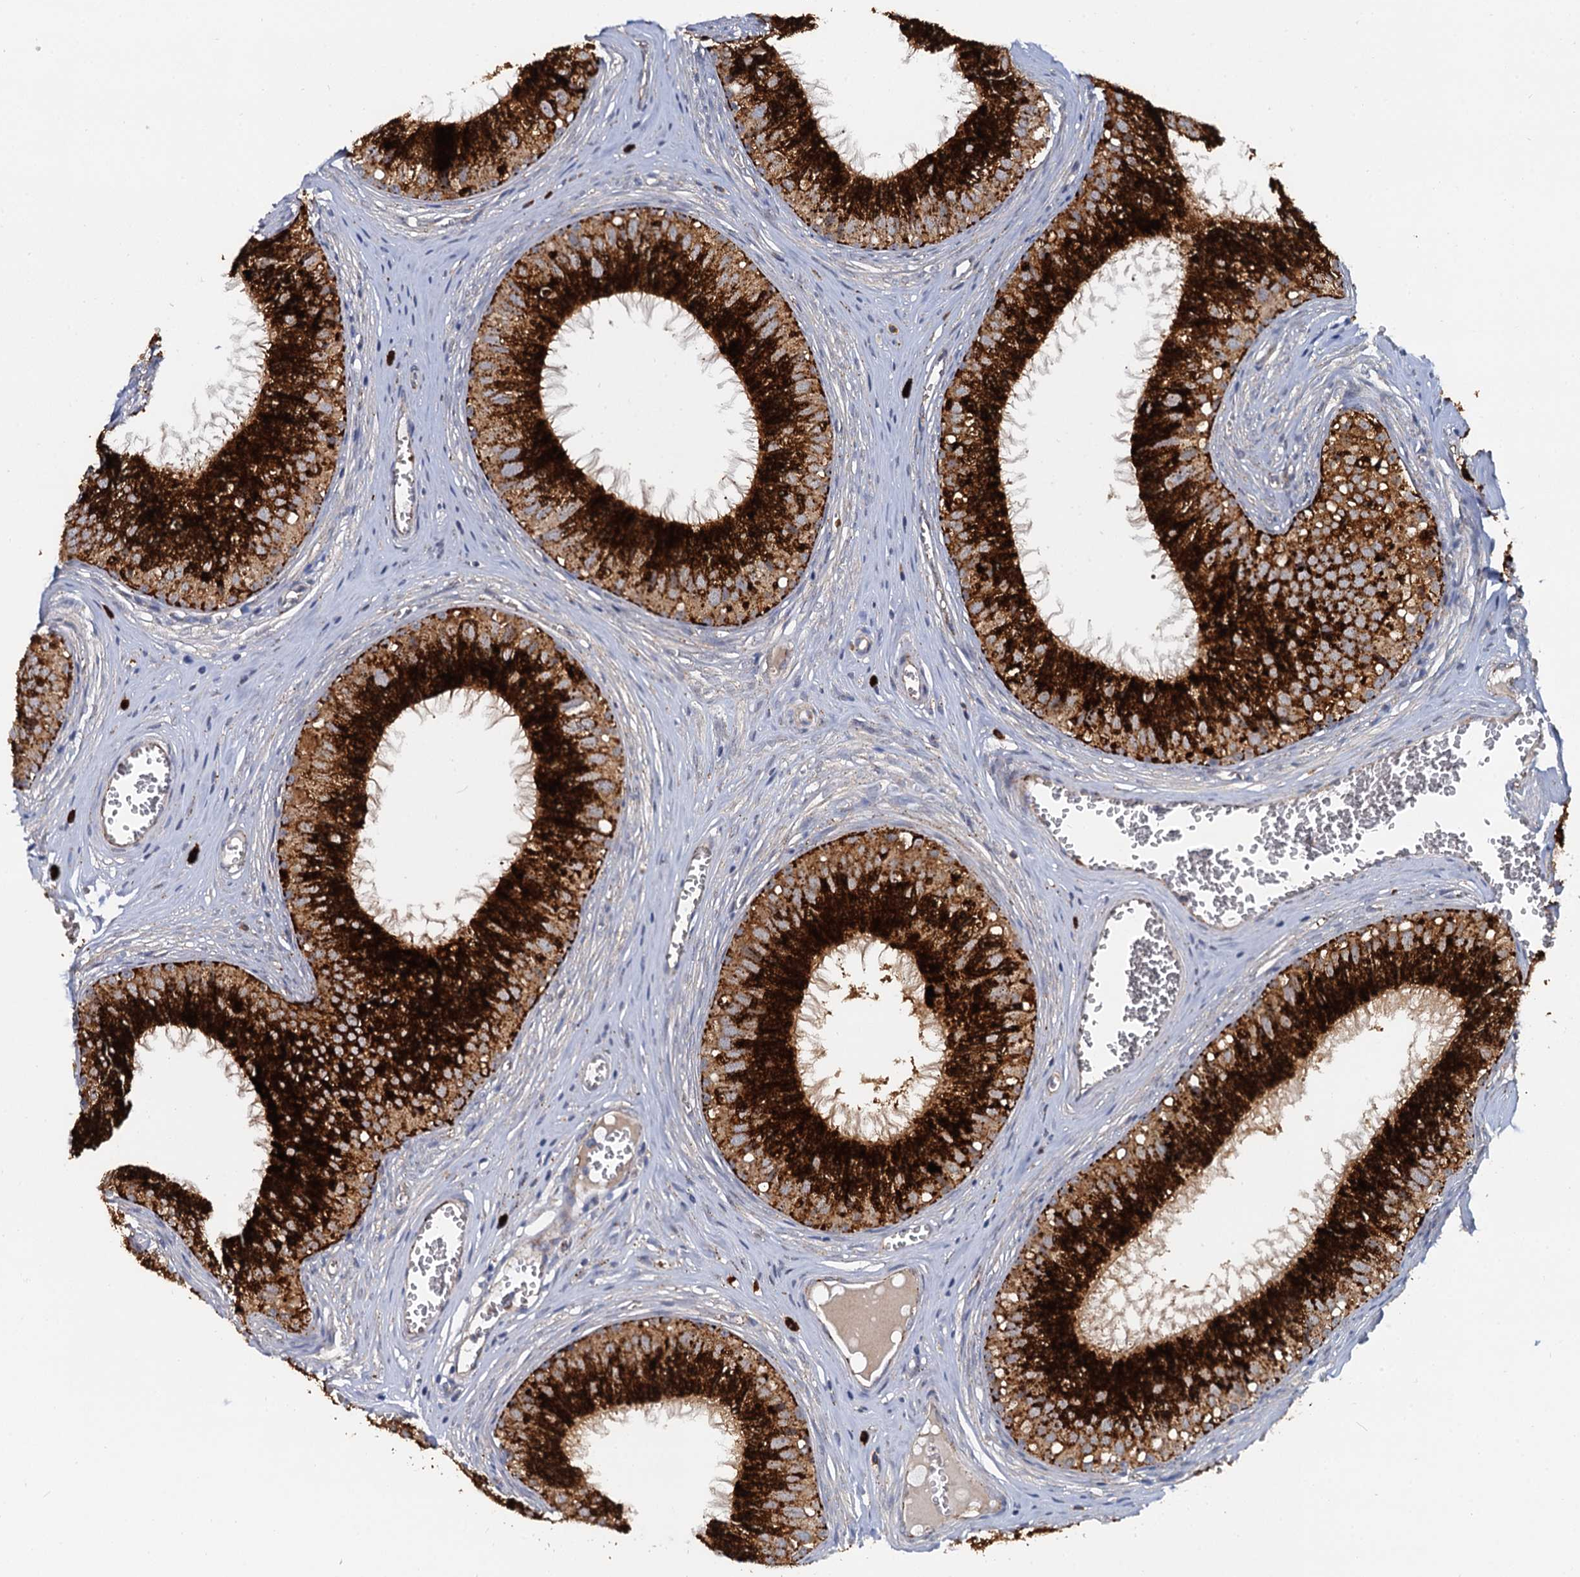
{"staining": {"intensity": "strong", "quantity": ">75%", "location": "cytoplasmic/membranous"}, "tissue": "epididymis", "cell_type": "Glandular cells", "image_type": "normal", "snomed": [{"axis": "morphology", "description": "Normal tissue, NOS"}, {"axis": "topography", "description": "Epididymis"}], "caption": "Epididymis stained with immunohistochemistry (IHC) shows strong cytoplasmic/membranous staining in about >75% of glandular cells.", "gene": "GBA1", "patient": {"sex": "male", "age": 36}}